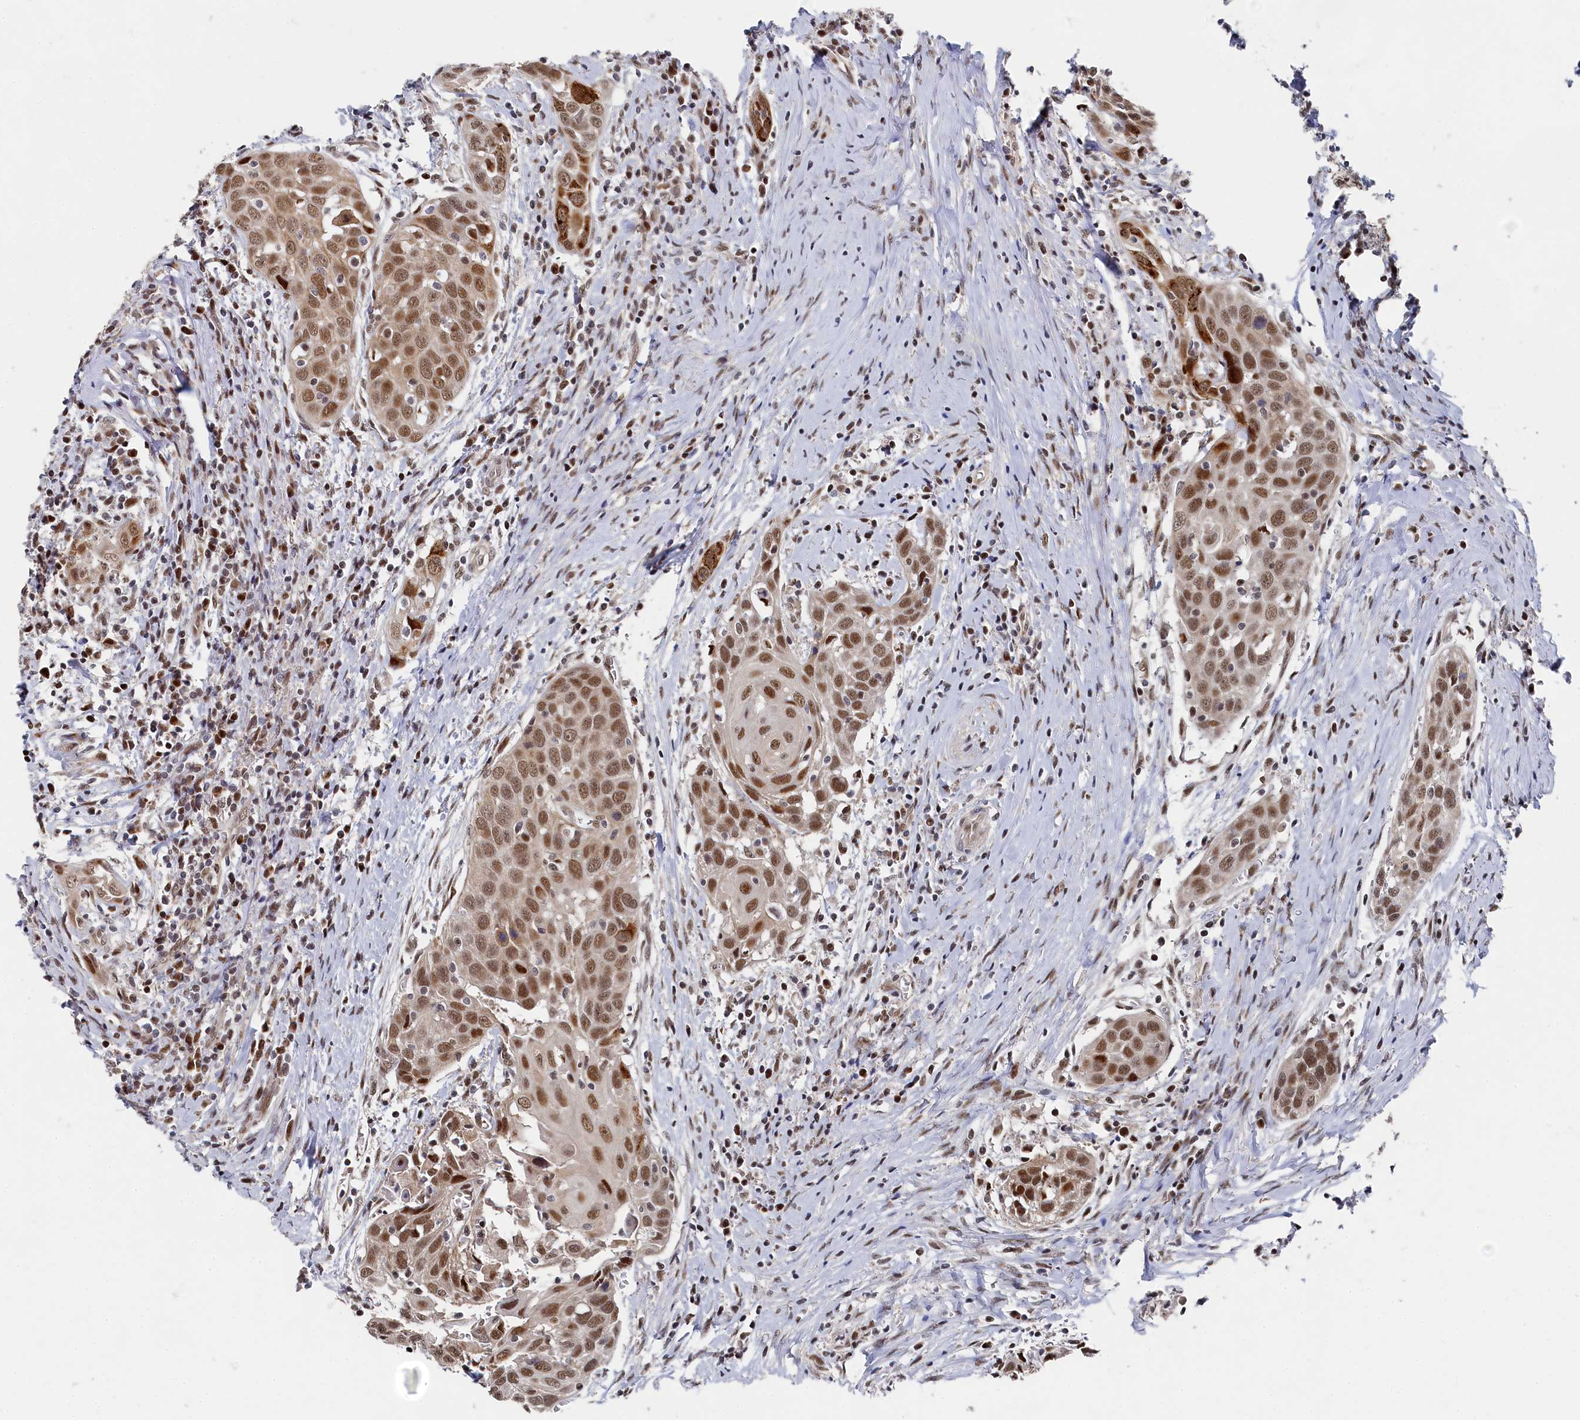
{"staining": {"intensity": "moderate", "quantity": ">75%", "location": "nuclear"}, "tissue": "head and neck cancer", "cell_type": "Tumor cells", "image_type": "cancer", "snomed": [{"axis": "morphology", "description": "Squamous cell carcinoma, NOS"}, {"axis": "topography", "description": "Oral tissue"}, {"axis": "topography", "description": "Head-Neck"}], "caption": "A high-resolution micrograph shows immunohistochemistry staining of squamous cell carcinoma (head and neck), which demonstrates moderate nuclear staining in approximately >75% of tumor cells.", "gene": "BUB3", "patient": {"sex": "female", "age": 50}}